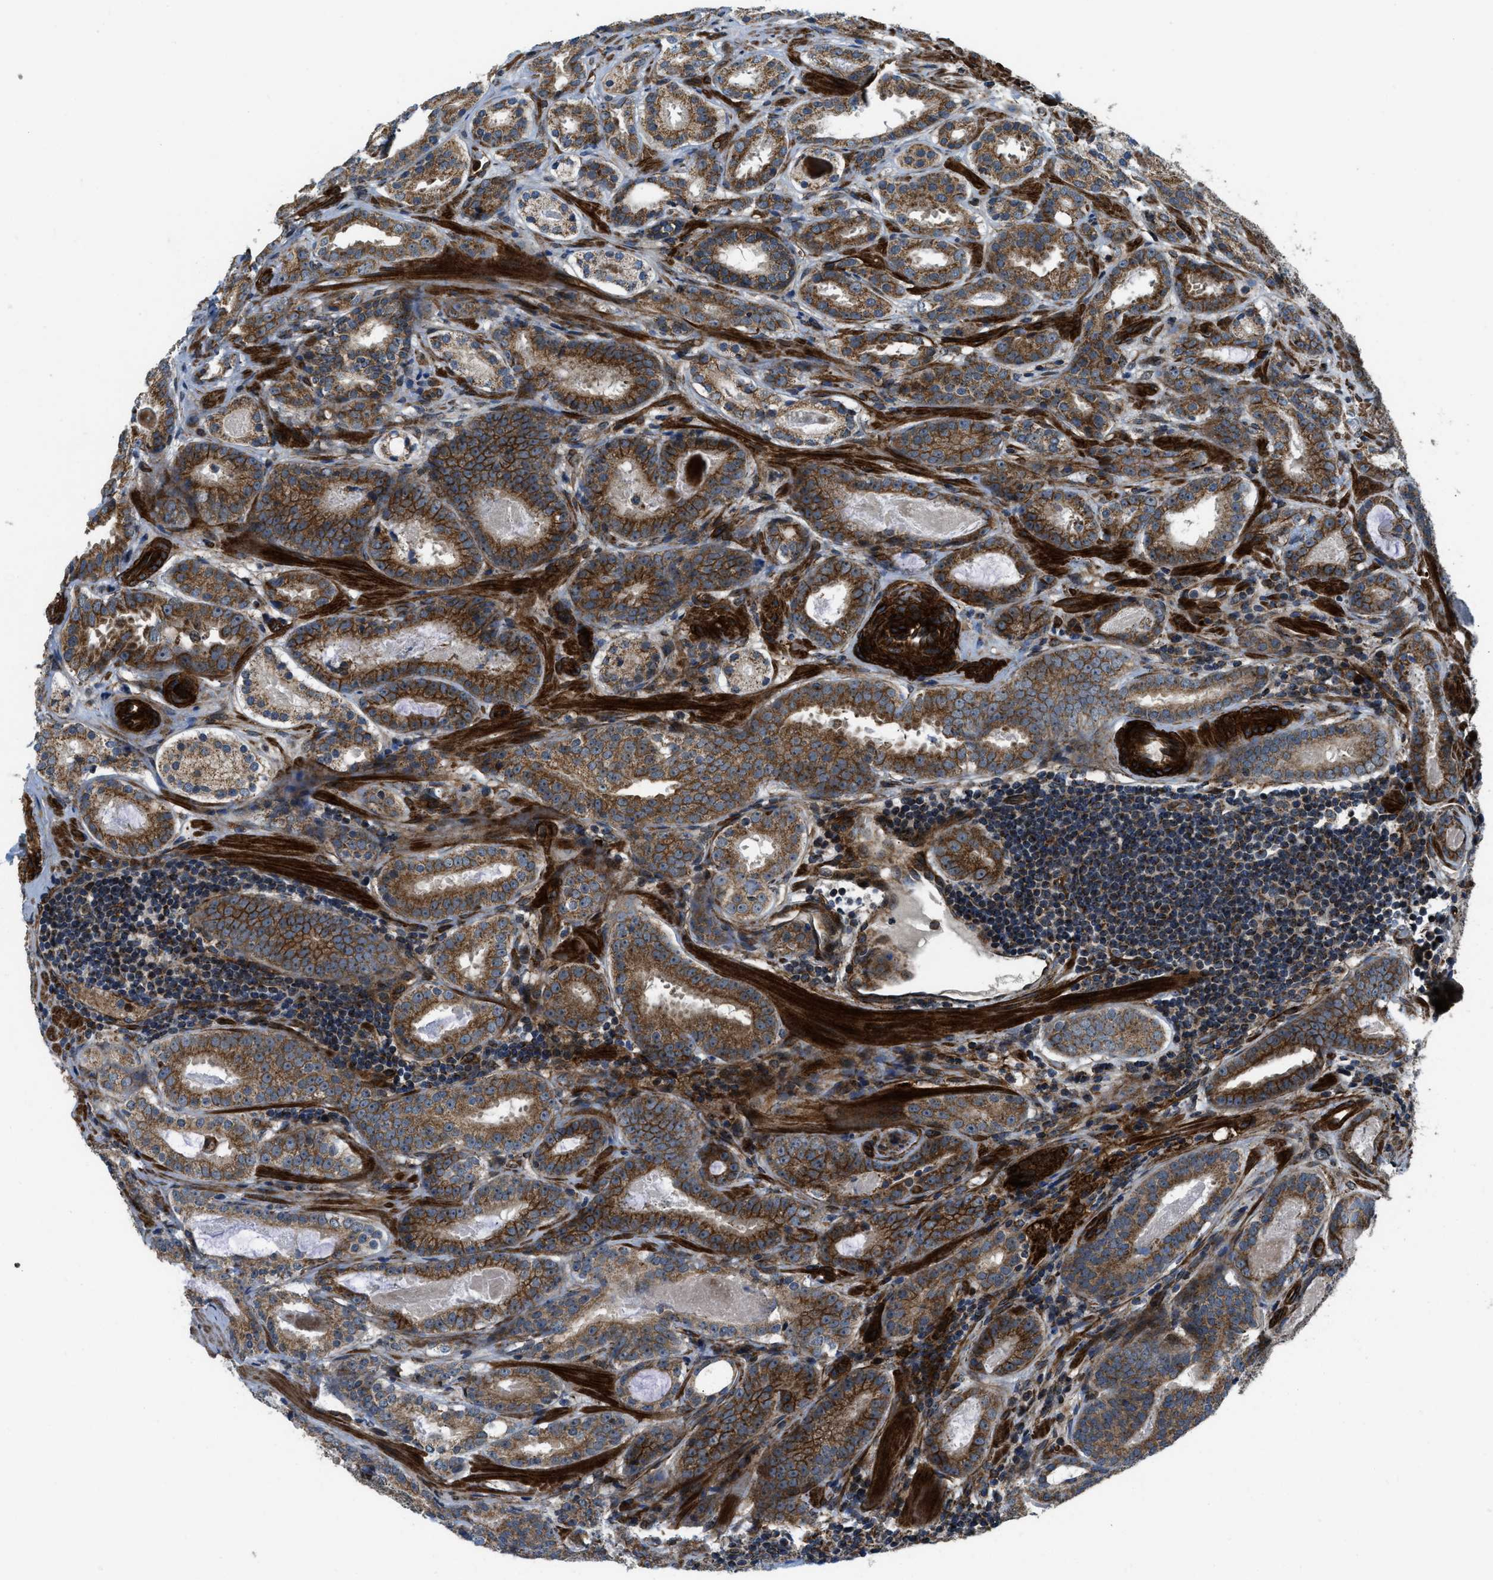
{"staining": {"intensity": "strong", "quantity": ">75%", "location": "cytoplasmic/membranous"}, "tissue": "prostate cancer", "cell_type": "Tumor cells", "image_type": "cancer", "snomed": [{"axis": "morphology", "description": "Adenocarcinoma, Low grade"}, {"axis": "topography", "description": "Prostate"}], "caption": "IHC micrograph of prostate cancer stained for a protein (brown), which demonstrates high levels of strong cytoplasmic/membranous positivity in about >75% of tumor cells.", "gene": "GSDME", "patient": {"sex": "male", "age": 69}}